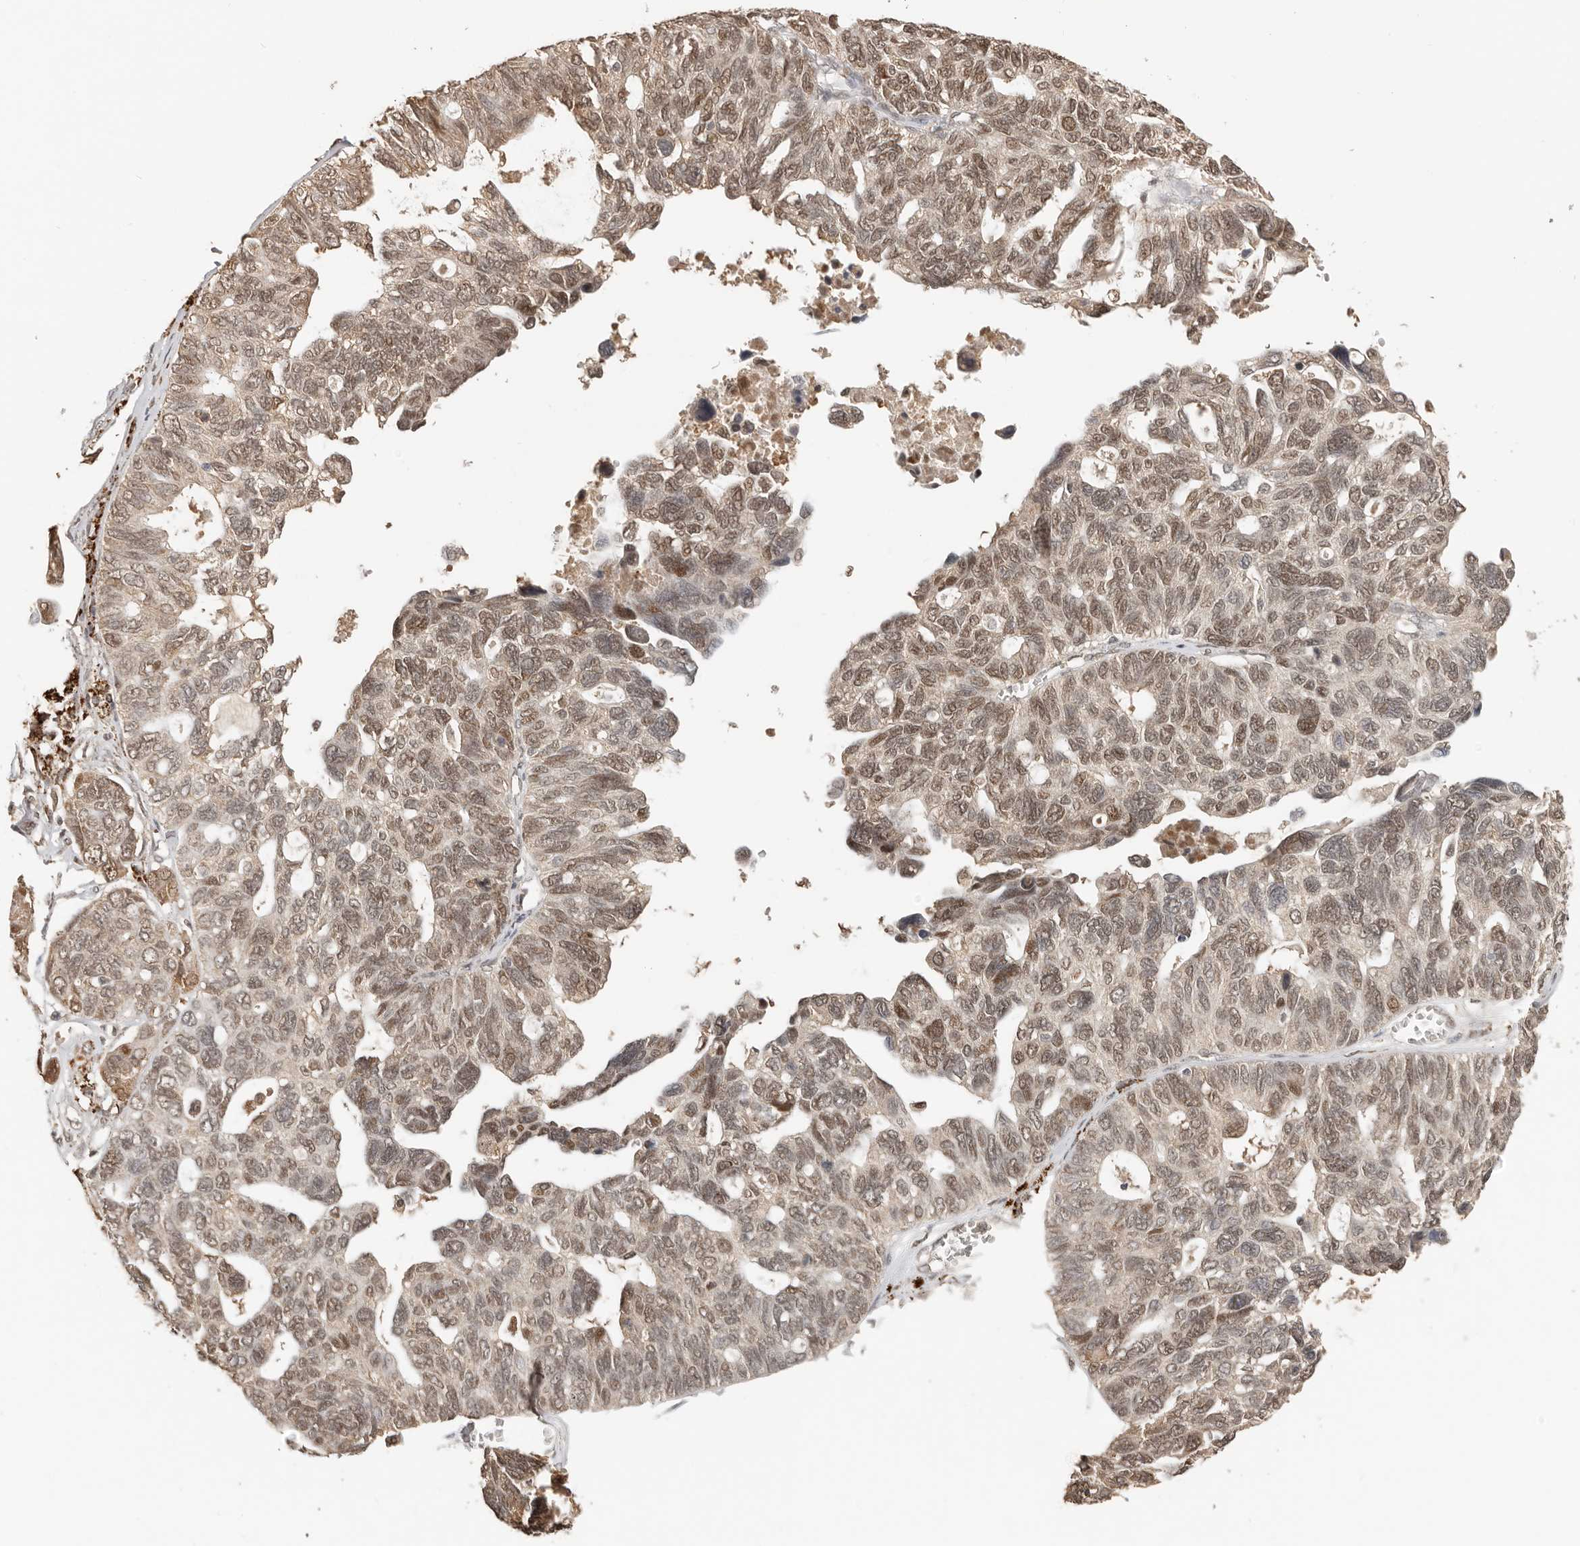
{"staining": {"intensity": "moderate", "quantity": "25%-75%", "location": "cytoplasmic/membranous,nuclear"}, "tissue": "ovarian cancer", "cell_type": "Tumor cells", "image_type": "cancer", "snomed": [{"axis": "morphology", "description": "Cystadenocarcinoma, serous, NOS"}, {"axis": "topography", "description": "Ovary"}], "caption": "About 25%-75% of tumor cells in human serous cystadenocarcinoma (ovarian) display moderate cytoplasmic/membranous and nuclear protein positivity as visualized by brown immunohistochemical staining.", "gene": "SEC14L1", "patient": {"sex": "female", "age": 79}}